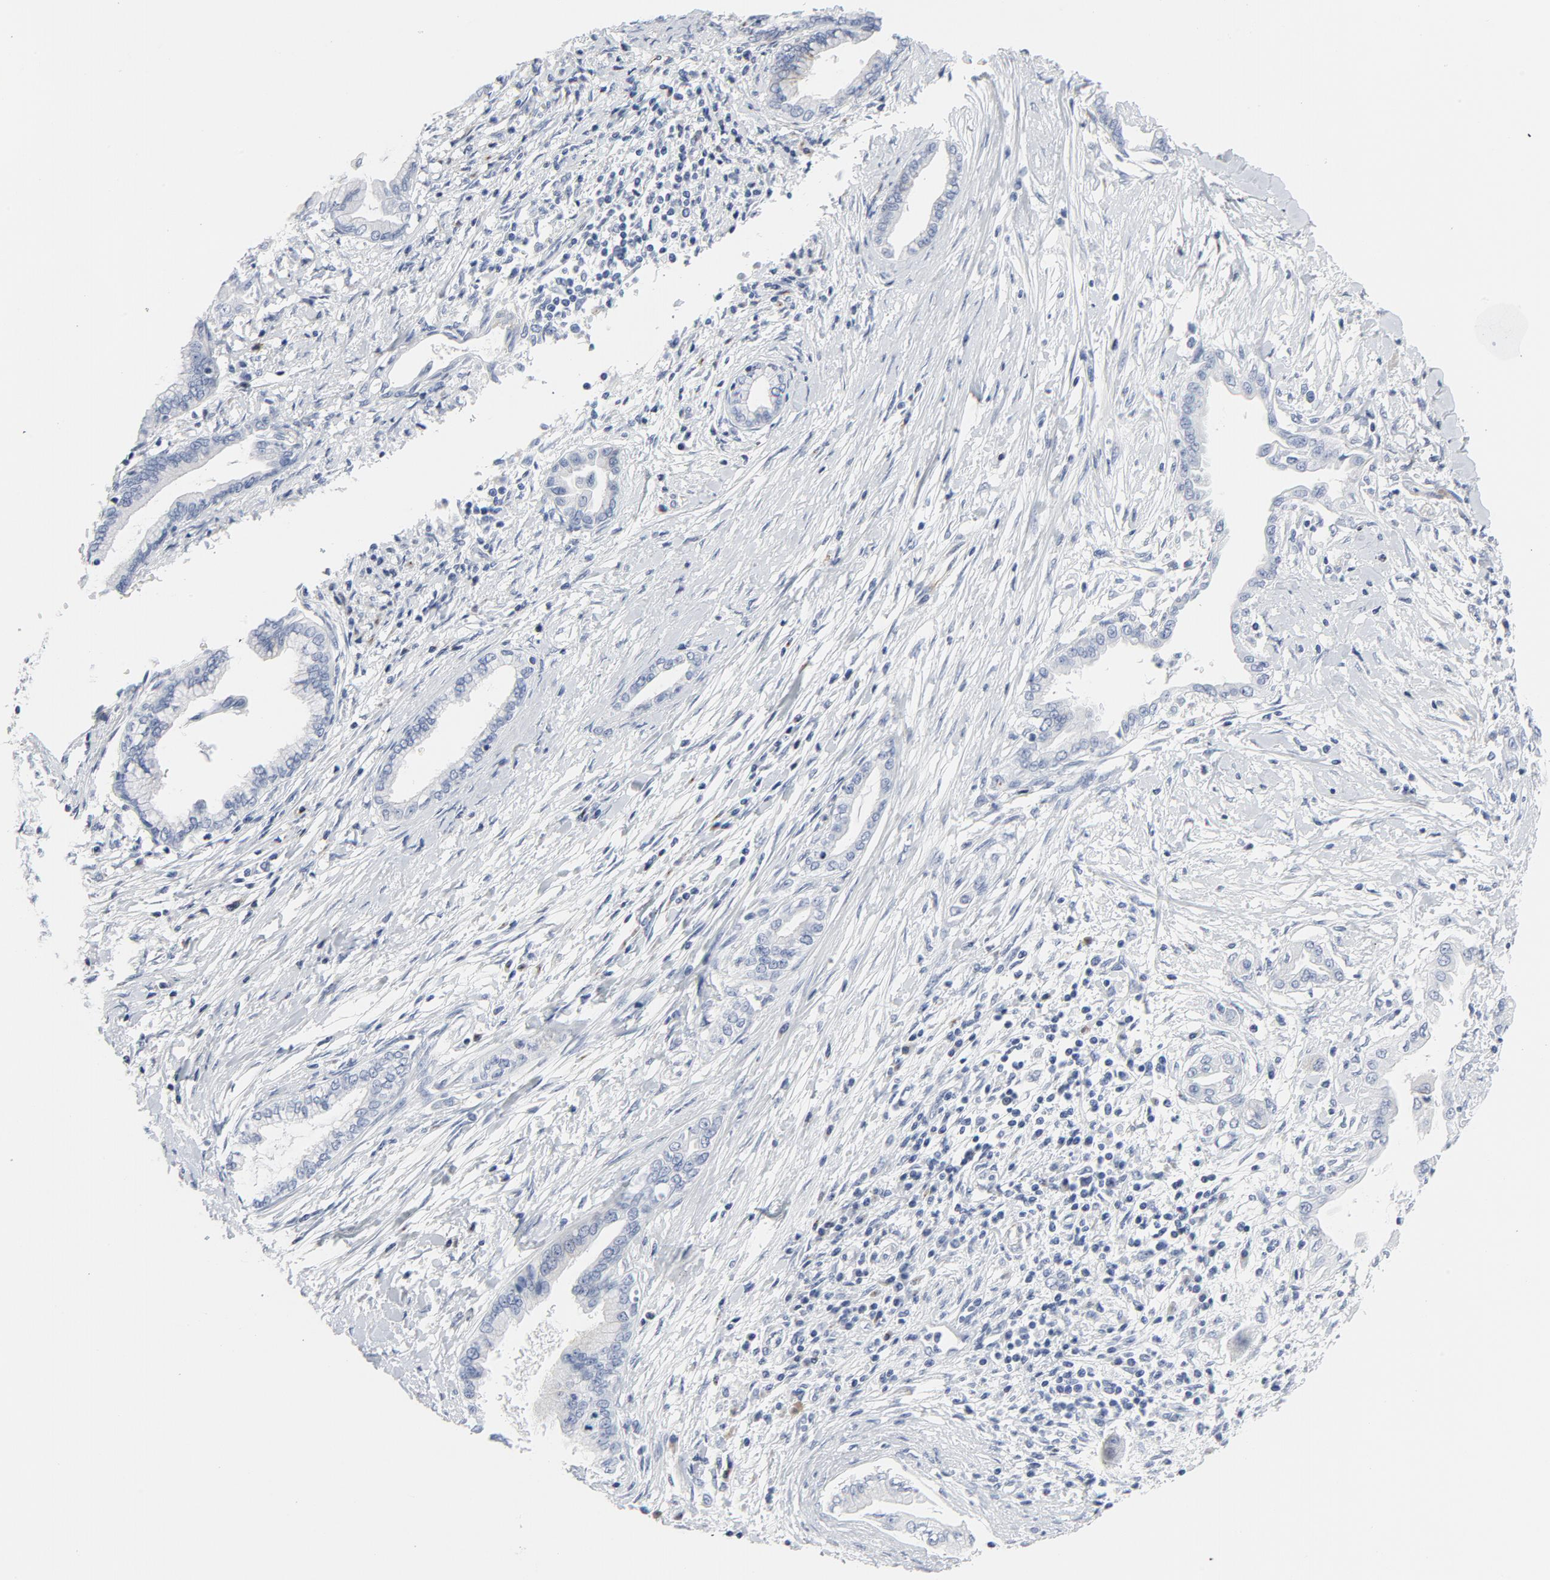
{"staining": {"intensity": "weak", "quantity": "<25%", "location": "cytoplasmic/membranous"}, "tissue": "pancreatic cancer", "cell_type": "Tumor cells", "image_type": "cancer", "snomed": [{"axis": "morphology", "description": "Adenocarcinoma, NOS"}, {"axis": "topography", "description": "Pancreas"}], "caption": "Image shows no significant protein staining in tumor cells of pancreatic cancer.", "gene": "TUBB1", "patient": {"sex": "female", "age": 64}}